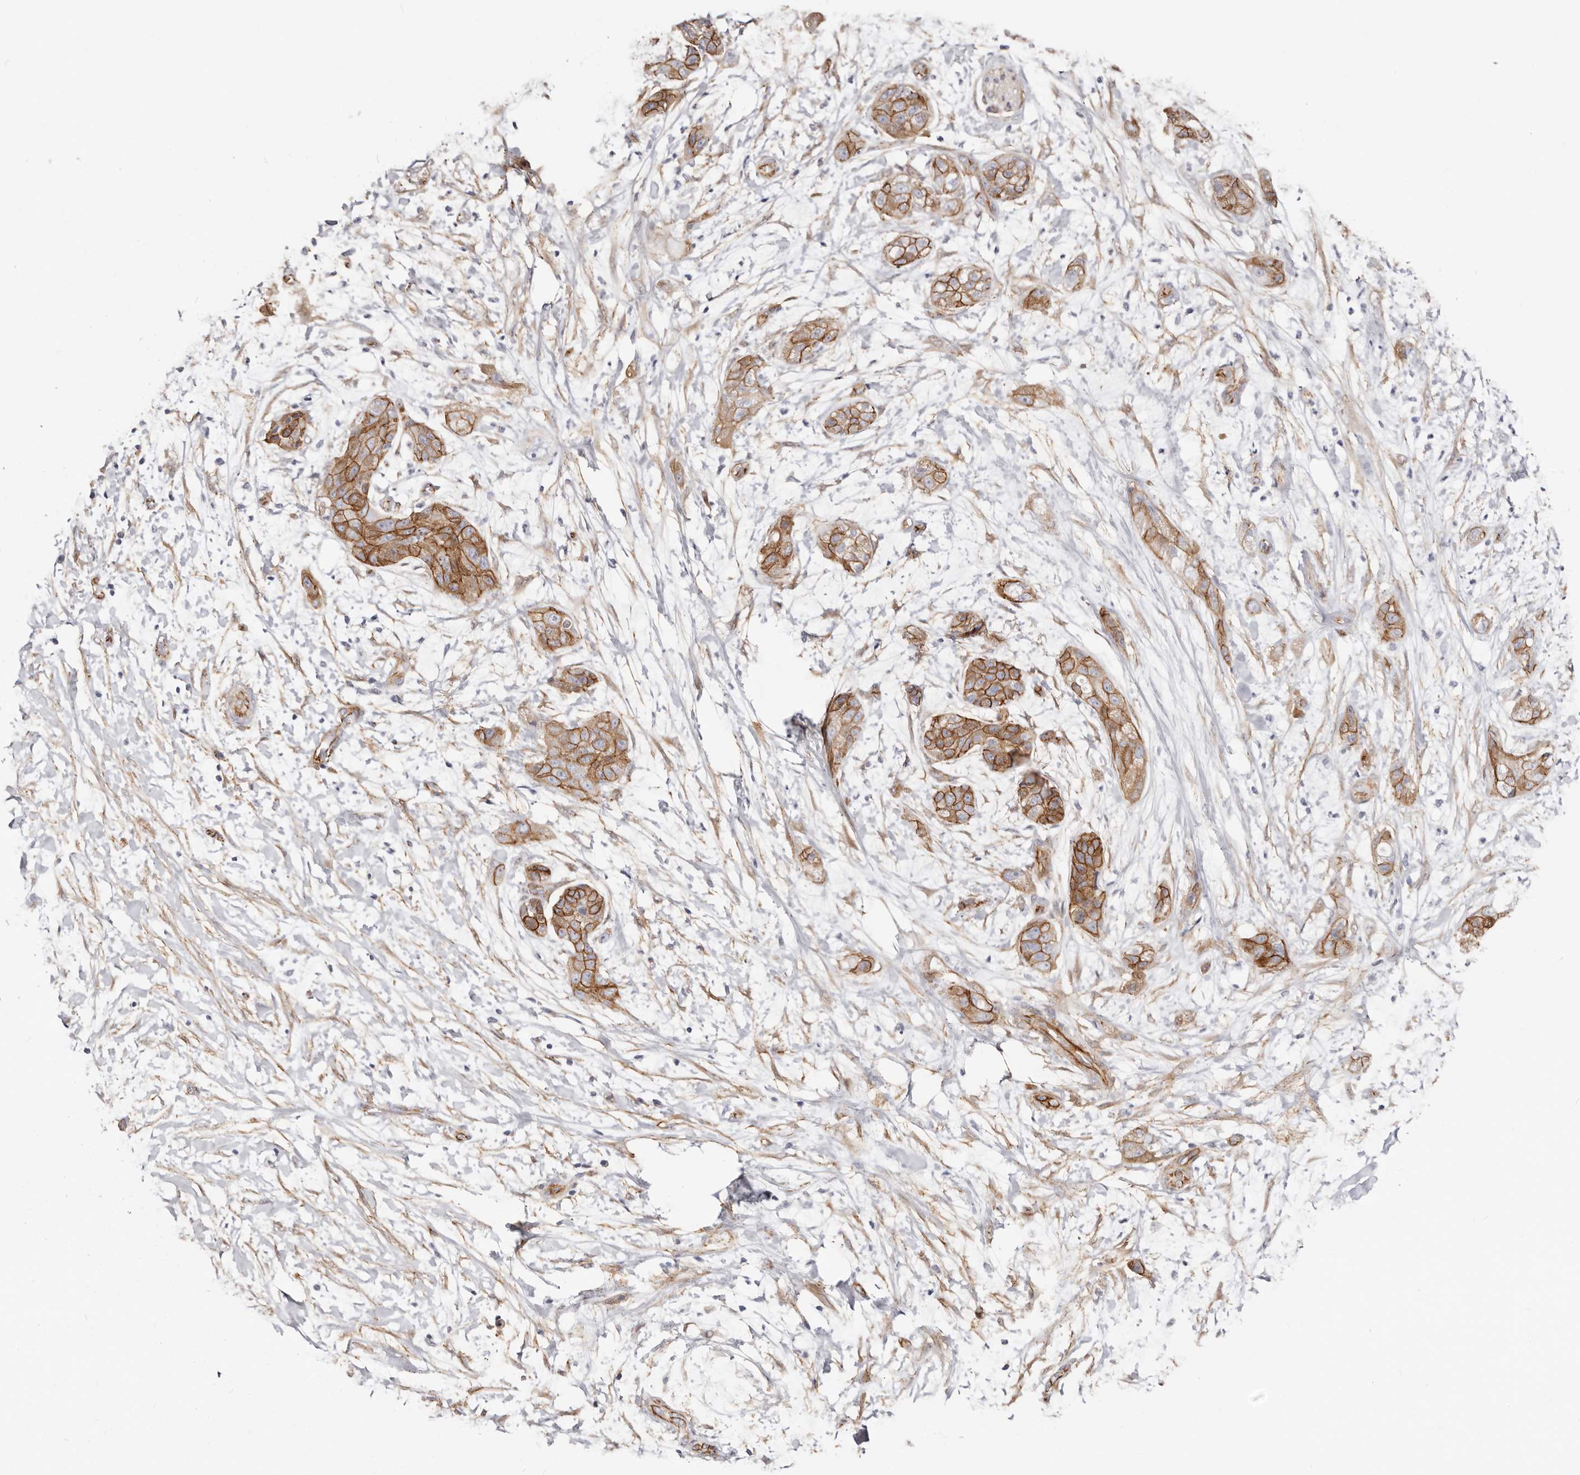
{"staining": {"intensity": "strong", "quantity": ">75%", "location": "cytoplasmic/membranous"}, "tissue": "pancreatic cancer", "cell_type": "Tumor cells", "image_type": "cancer", "snomed": [{"axis": "morphology", "description": "Adenocarcinoma, NOS"}, {"axis": "topography", "description": "Pancreas"}], "caption": "DAB immunohistochemical staining of pancreatic adenocarcinoma reveals strong cytoplasmic/membranous protein staining in about >75% of tumor cells.", "gene": "CTNNB1", "patient": {"sex": "female", "age": 78}}